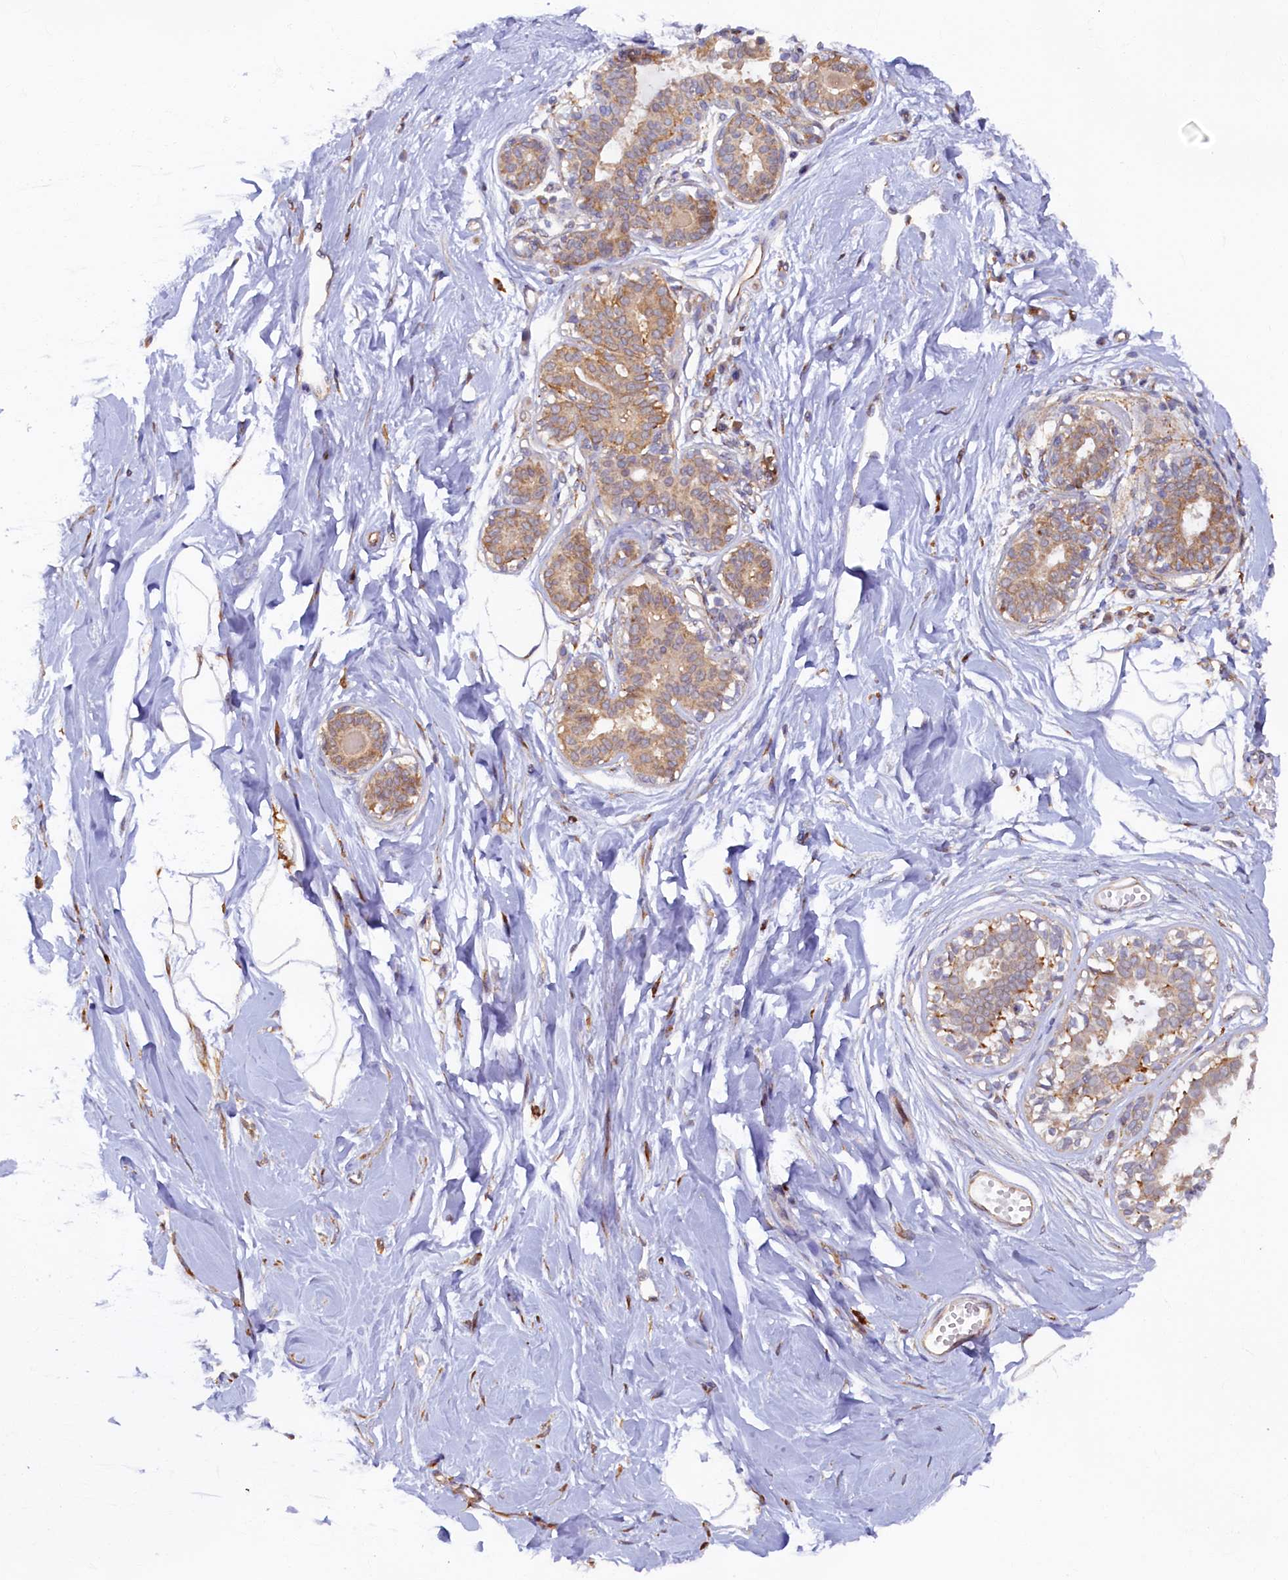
{"staining": {"intensity": "moderate", "quantity": "25%-75%", "location": "cytoplasmic/membranous"}, "tissue": "breast", "cell_type": "Adipocytes", "image_type": "normal", "snomed": [{"axis": "morphology", "description": "Normal tissue, NOS"}, {"axis": "topography", "description": "Breast"}], "caption": "Human breast stained for a protein (brown) demonstrates moderate cytoplasmic/membranous positive expression in approximately 25%-75% of adipocytes.", "gene": "STX12", "patient": {"sex": "female", "age": 45}}